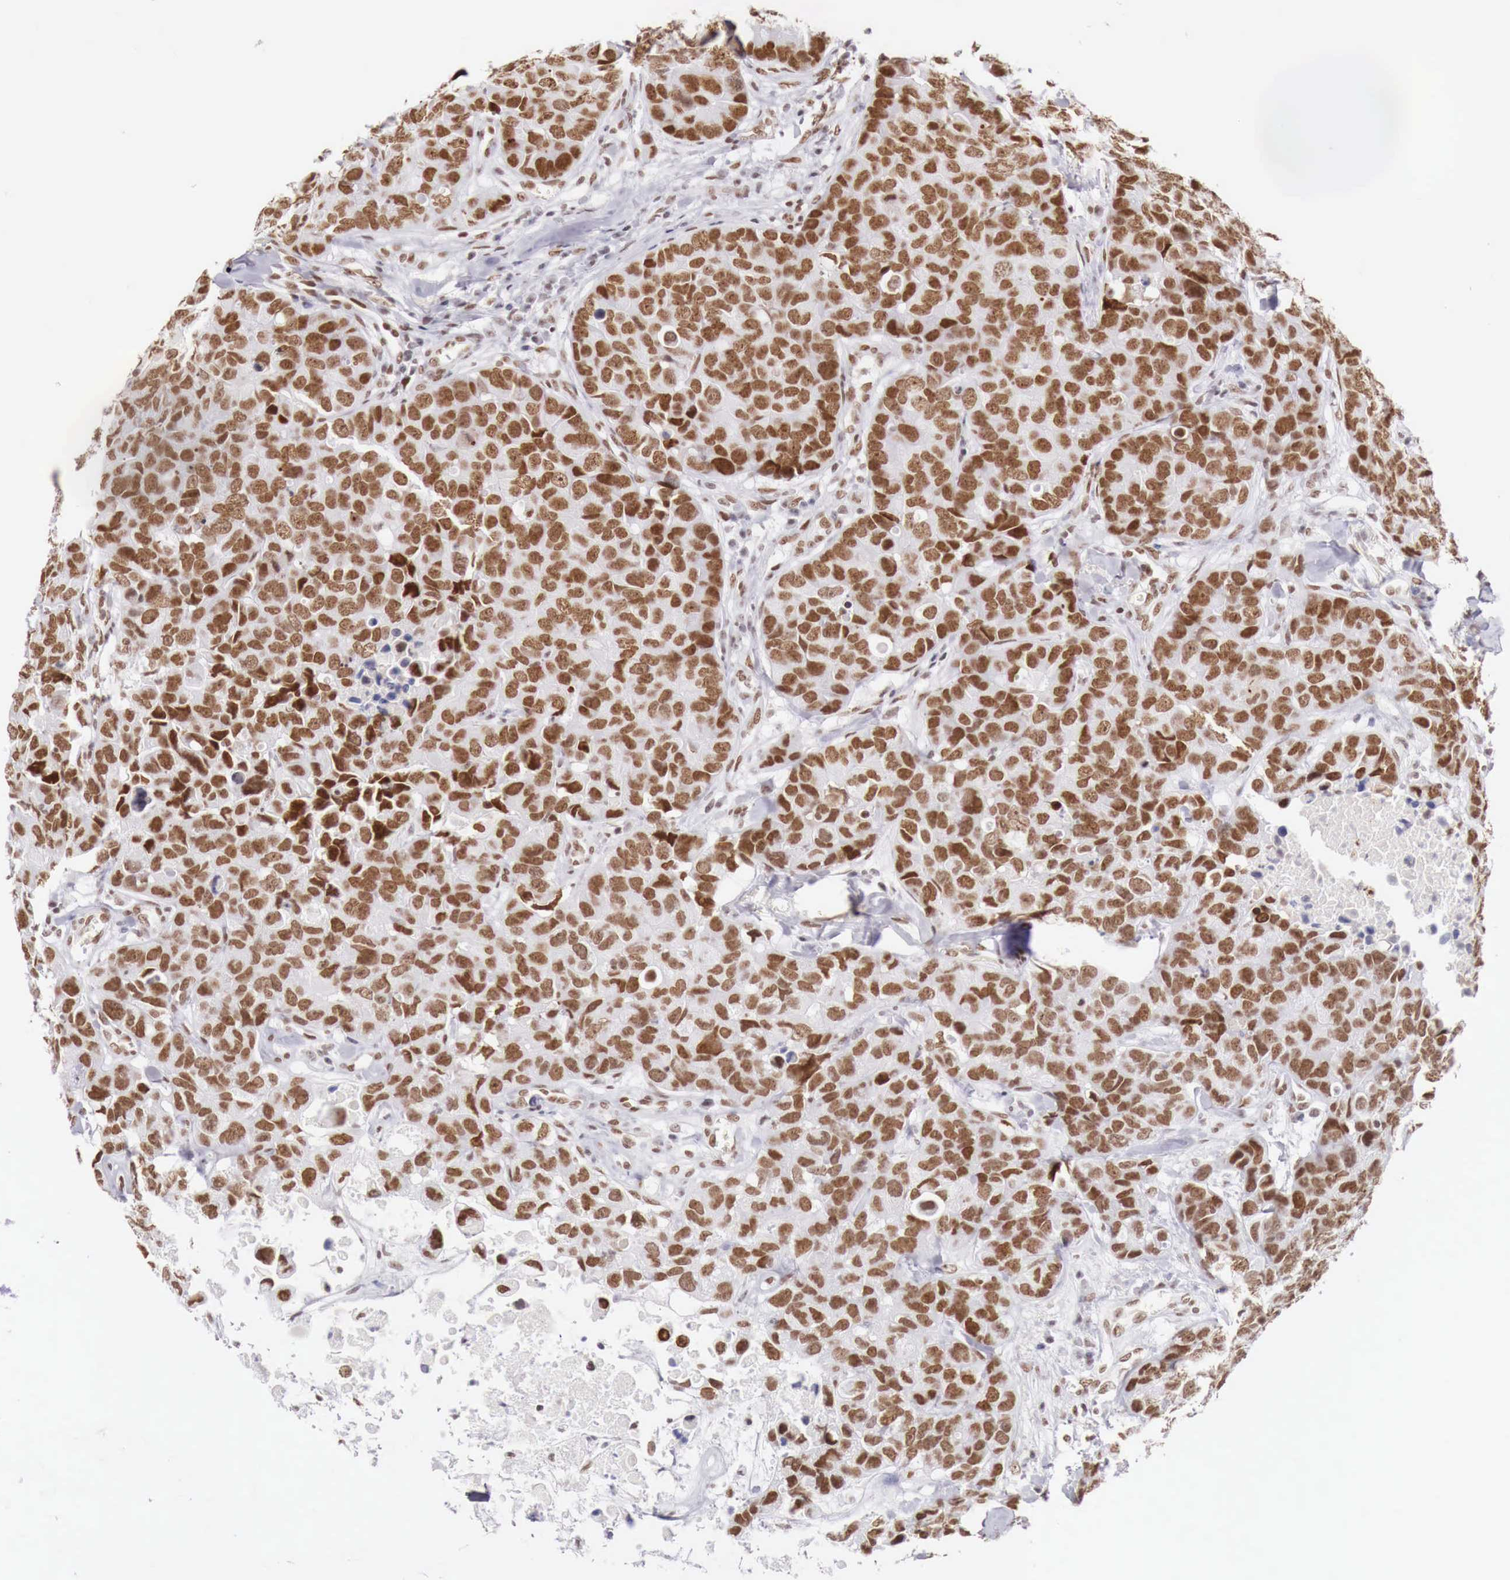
{"staining": {"intensity": "strong", "quantity": ">75%", "location": "nuclear"}, "tissue": "breast cancer", "cell_type": "Tumor cells", "image_type": "cancer", "snomed": [{"axis": "morphology", "description": "Duct carcinoma"}, {"axis": "topography", "description": "Breast"}], "caption": "Strong nuclear positivity for a protein is seen in approximately >75% of tumor cells of infiltrating ductal carcinoma (breast) using IHC.", "gene": "PHF14", "patient": {"sex": "female", "age": 91}}